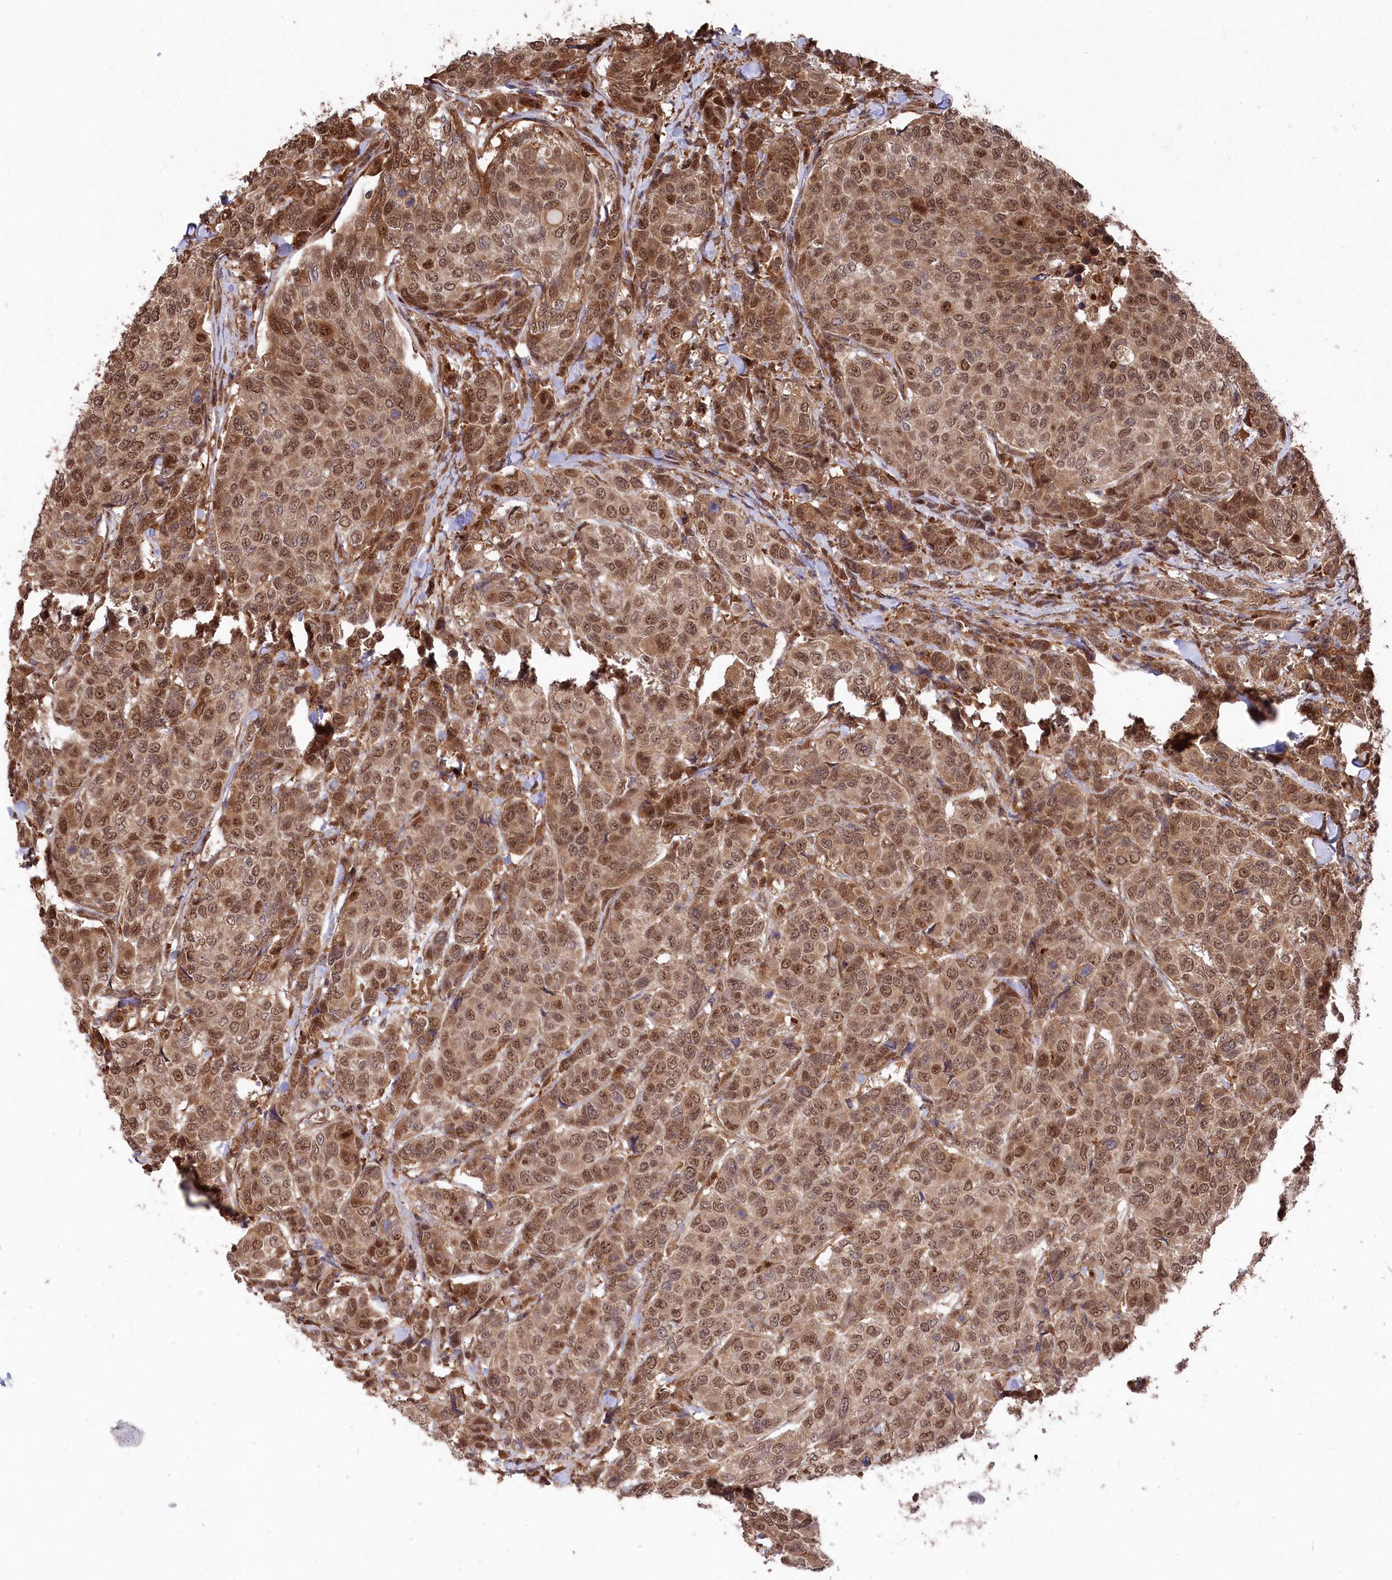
{"staining": {"intensity": "moderate", "quantity": ">75%", "location": "cytoplasmic/membranous,nuclear"}, "tissue": "breast cancer", "cell_type": "Tumor cells", "image_type": "cancer", "snomed": [{"axis": "morphology", "description": "Duct carcinoma"}, {"axis": "topography", "description": "Breast"}], "caption": "IHC image of neoplastic tissue: breast infiltrating ductal carcinoma stained using IHC reveals medium levels of moderate protein expression localized specifically in the cytoplasmic/membranous and nuclear of tumor cells, appearing as a cytoplasmic/membranous and nuclear brown color.", "gene": "PSMA1", "patient": {"sex": "female", "age": 55}}